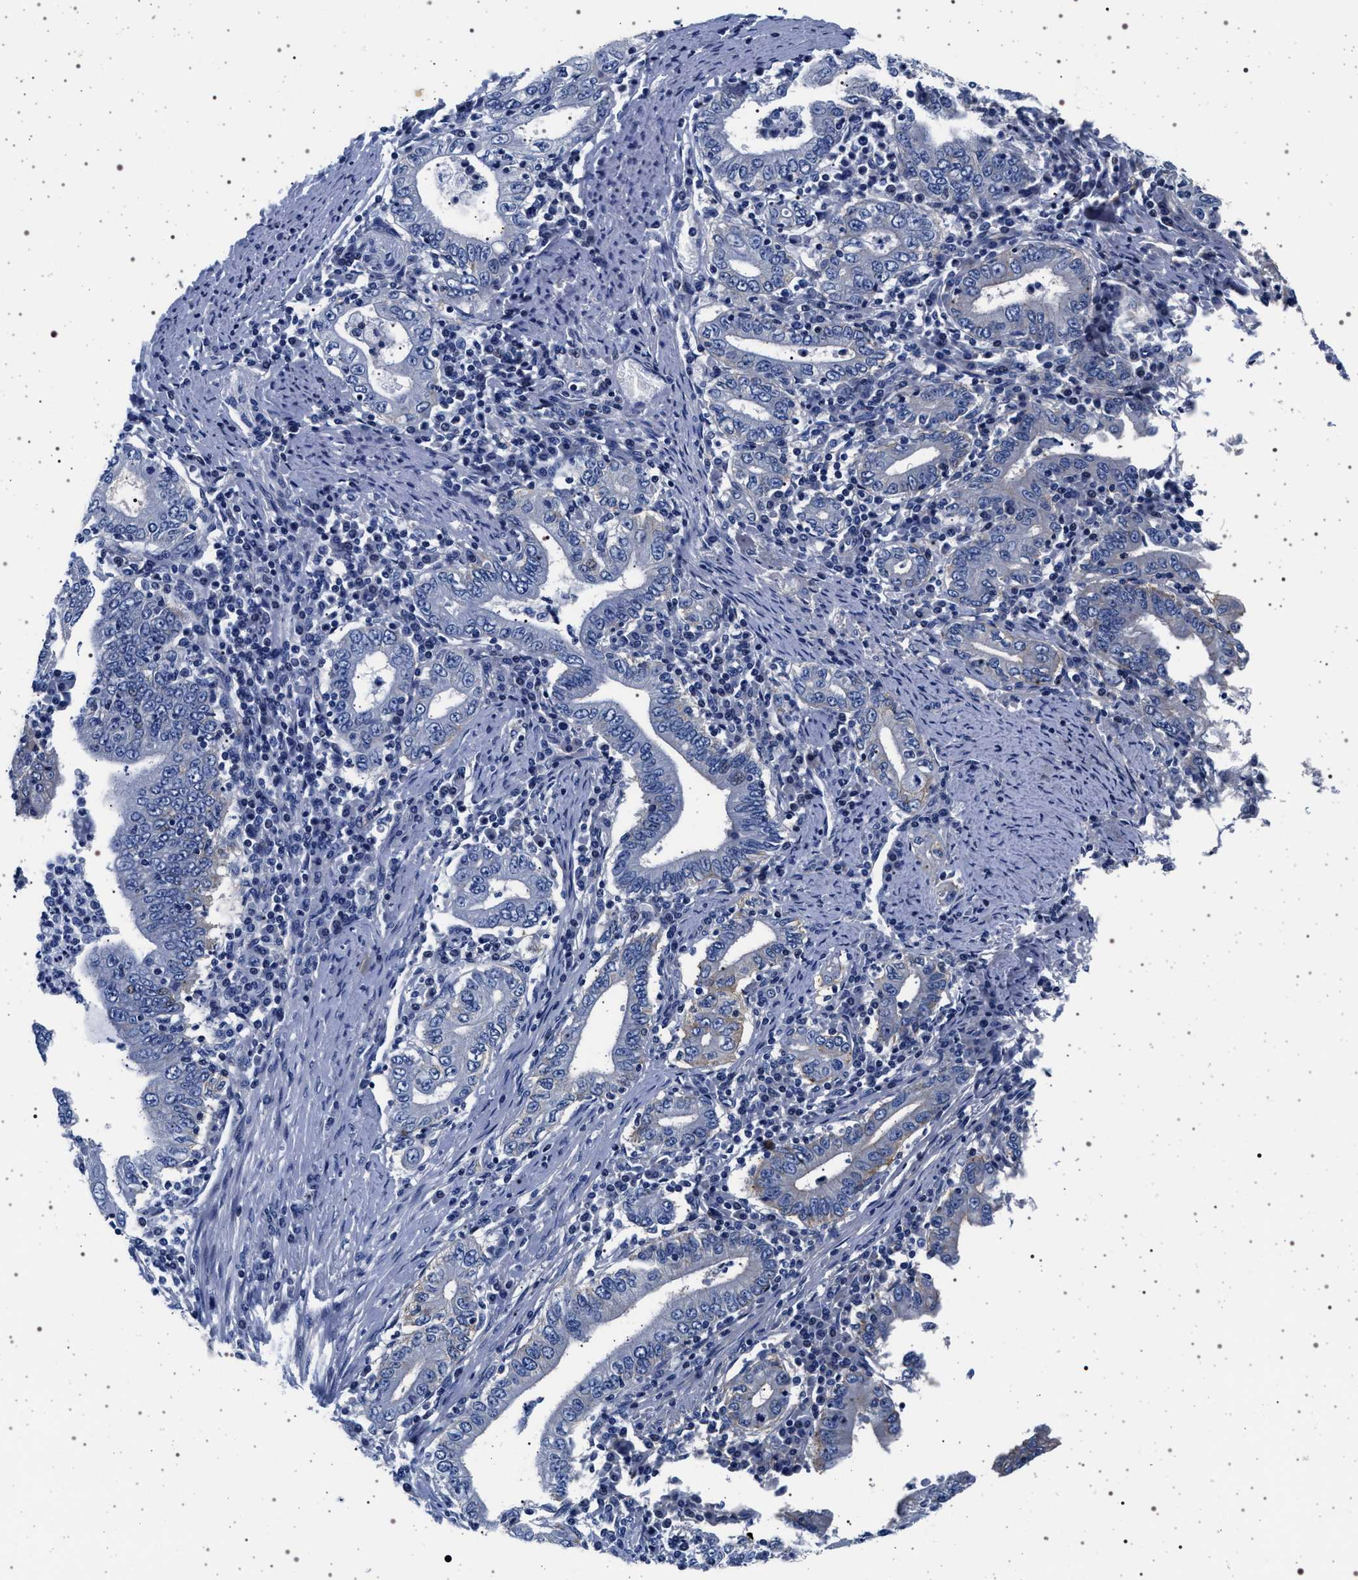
{"staining": {"intensity": "negative", "quantity": "none", "location": "none"}, "tissue": "stomach cancer", "cell_type": "Tumor cells", "image_type": "cancer", "snomed": [{"axis": "morphology", "description": "Normal tissue, NOS"}, {"axis": "morphology", "description": "Adenocarcinoma, NOS"}, {"axis": "topography", "description": "Esophagus"}, {"axis": "topography", "description": "Stomach, upper"}, {"axis": "topography", "description": "Peripheral nerve tissue"}], "caption": "Tumor cells are negative for brown protein staining in stomach cancer.", "gene": "SLC9A1", "patient": {"sex": "male", "age": 62}}